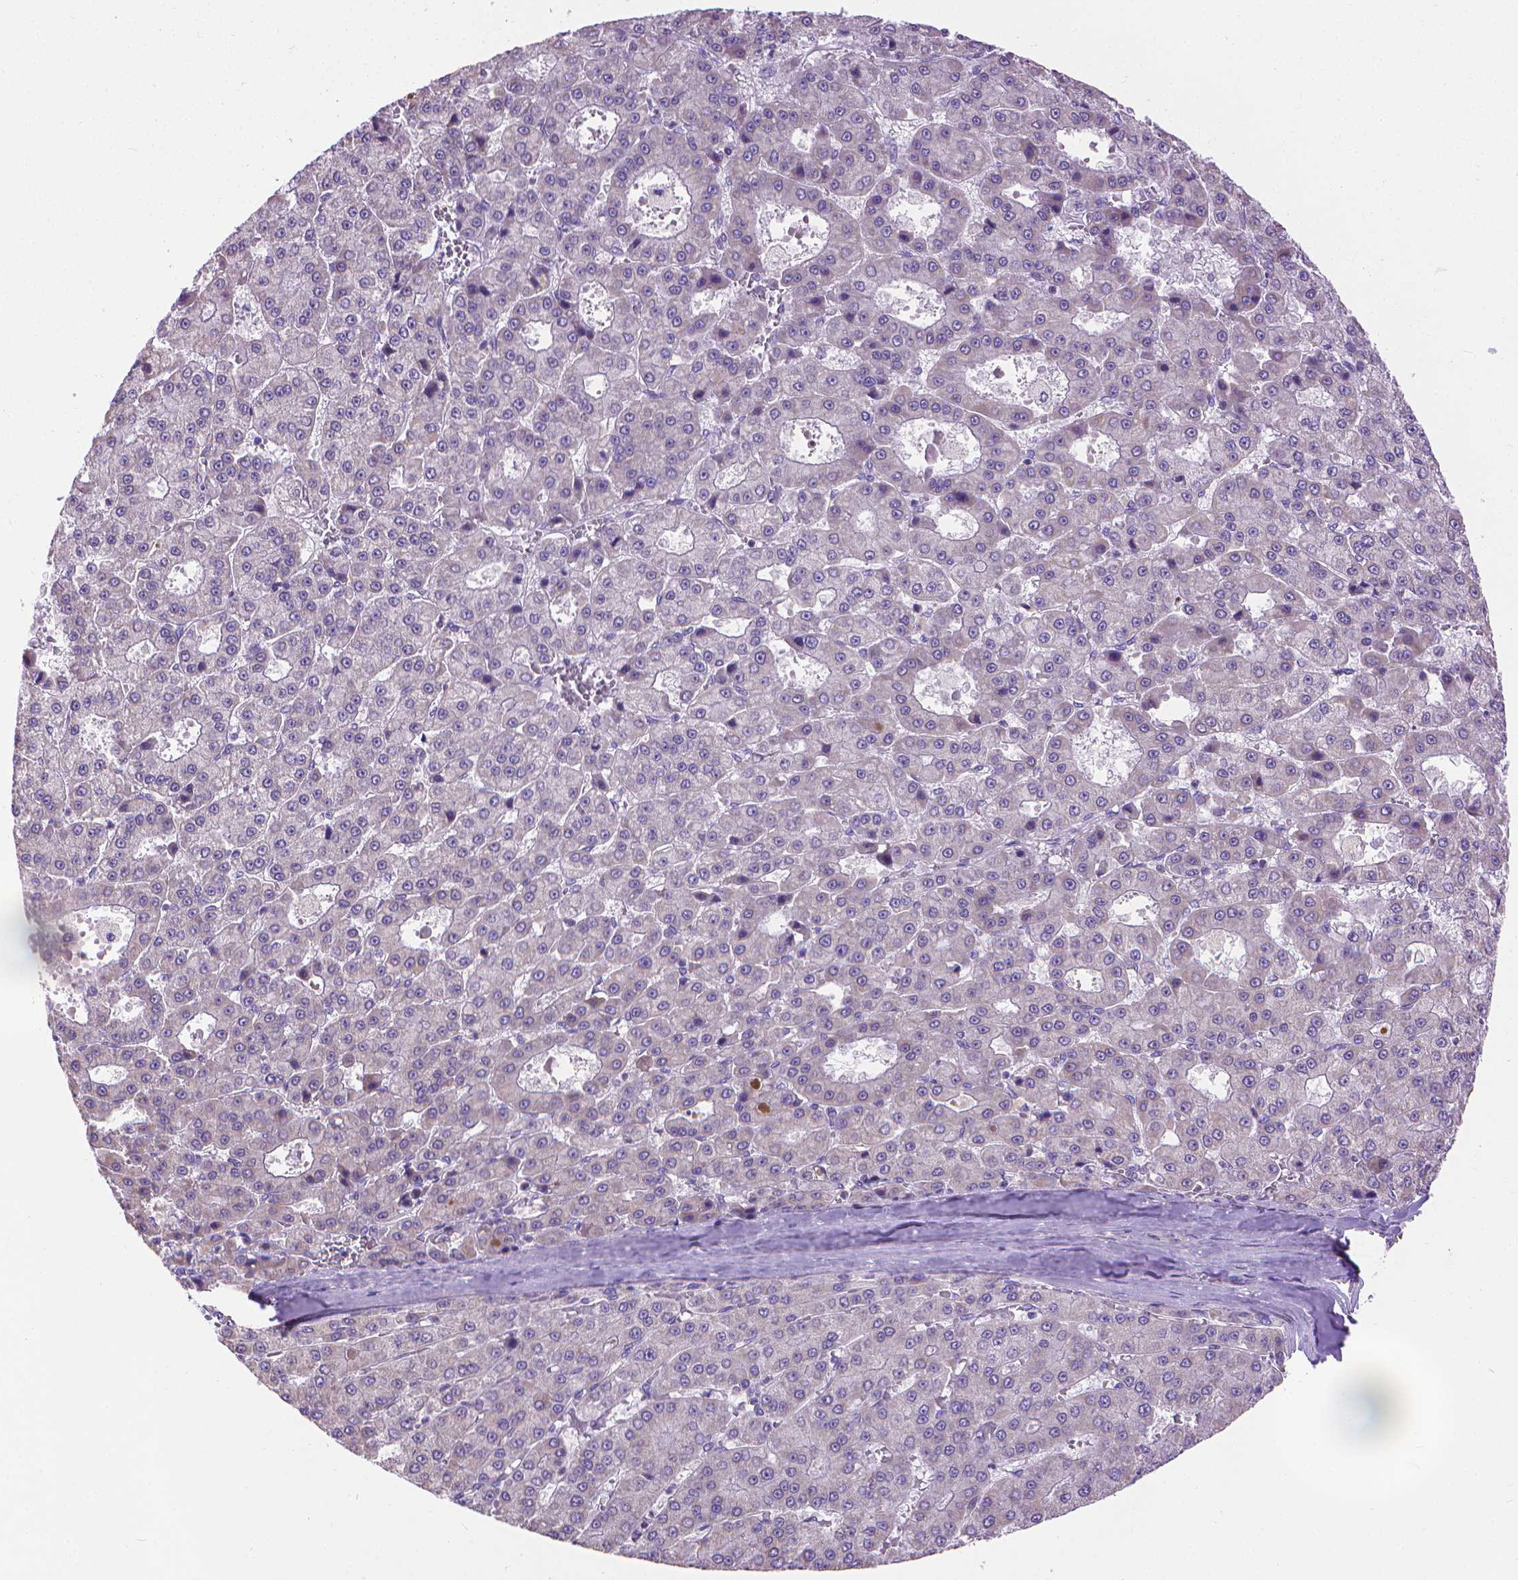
{"staining": {"intensity": "negative", "quantity": "none", "location": "none"}, "tissue": "liver cancer", "cell_type": "Tumor cells", "image_type": "cancer", "snomed": [{"axis": "morphology", "description": "Carcinoma, Hepatocellular, NOS"}, {"axis": "topography", "description": "Liver"}], "caption": "Immunohistochemistry image of liver cancer stained for a protein (brown), which shows no staining in tumor cells.", "gene": "SYN1", "patient": {"sex": "male", "age": 70}}